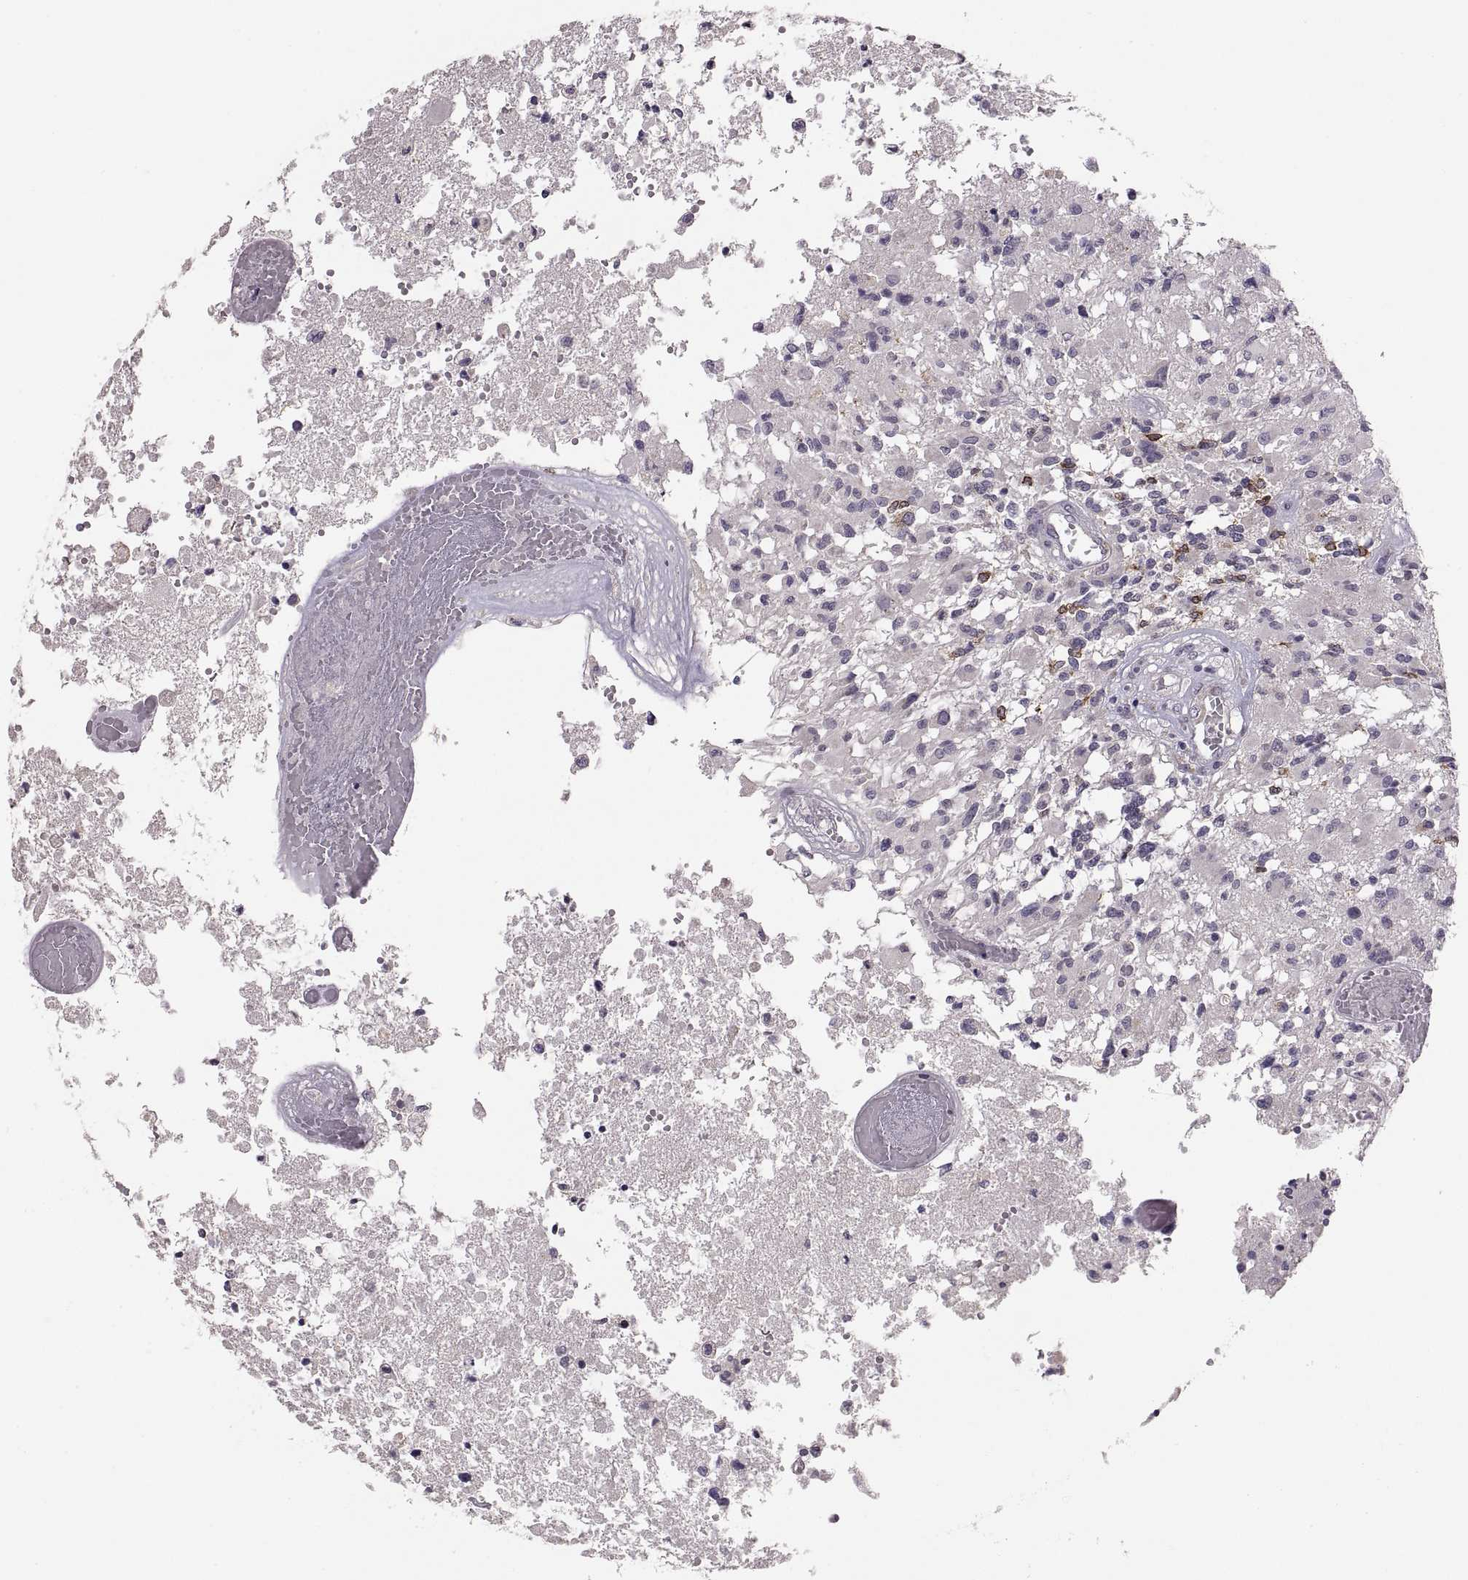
{"staining": {"intensity": "moderate", "quantity": "<25%", "location": "cytoplasmic/membranous"}, "tissue": "glioma", "cell_type": "Tumor cells", "image_type": "cancer", "snomed": [{"axis": "morphology", "description": "Glioma, malignant, High grade"}, {"axis": "topography", "description": "Brain"}], "caption": "Tumor cells demonstrate low levels of moderate cytoplasmic/membranous staining in about <25% of cells in malignant glioma (high-grade). Nuclei are stained in blue.", "gene": "HMGCR", "patient": {"sex": "female", "age": 63}}